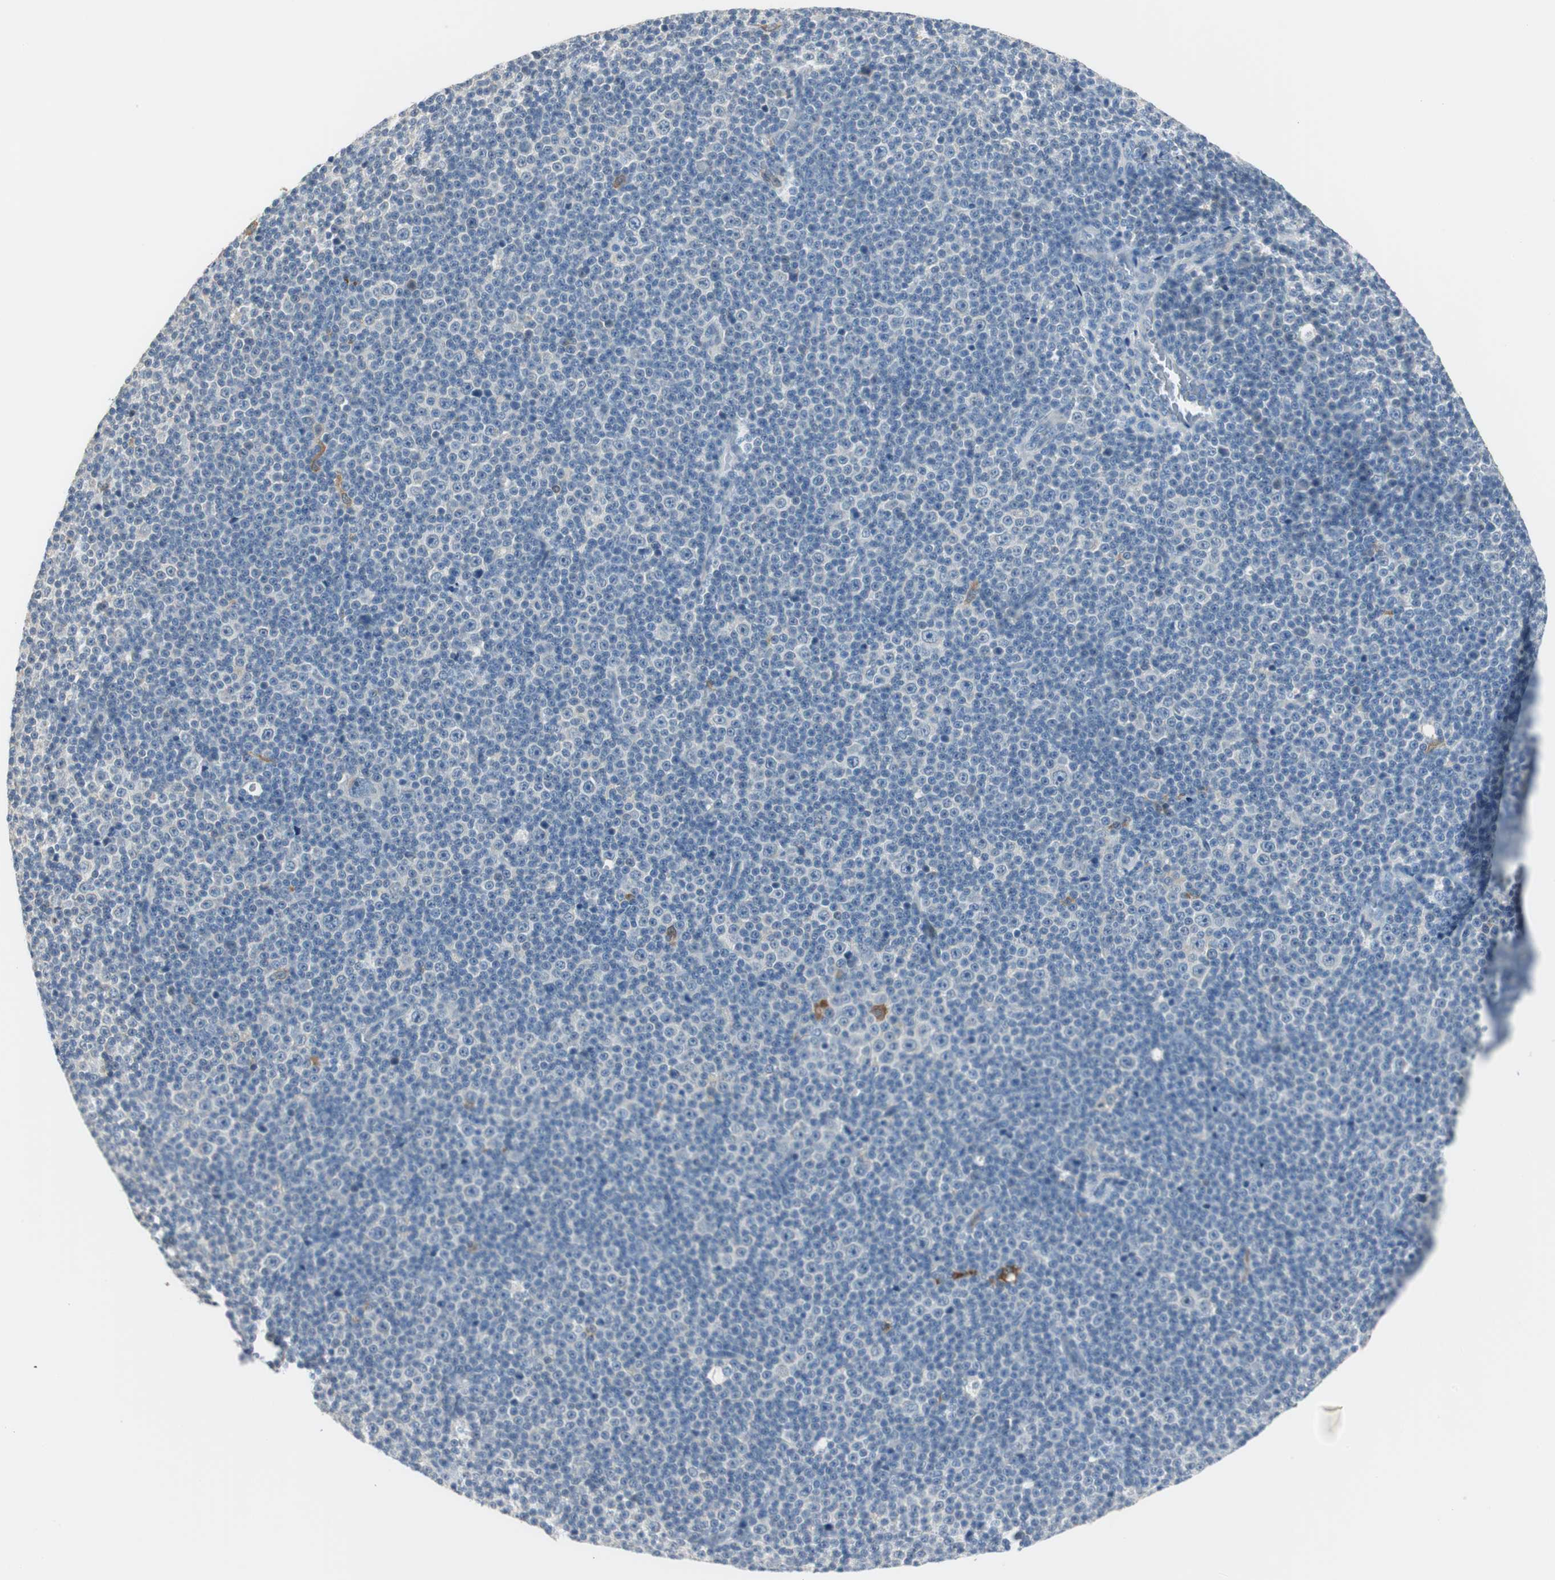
{"staining": {"intensity": "negative", "quantity": "none", "location": "none"}, "tissue": "lymphoma", "cell_type": "Tumor cells", "image_type": "cancer", "snomed": [{"axis": "morphology", "description": "Malignant lymphoma, non-Hodgkin's type, Low grade"}, {"axis": "topography", "description": "Lymph node"}], "caption": "DAB (3,3'-diaminobenzidine) immunohistochemical staining of human low-grade malignant lymphoma, non-Hodgkin's type shows no significant expression in tumor cells.", "gene": "MSTO1", "patient": {"sex": "female", "age": 67}}